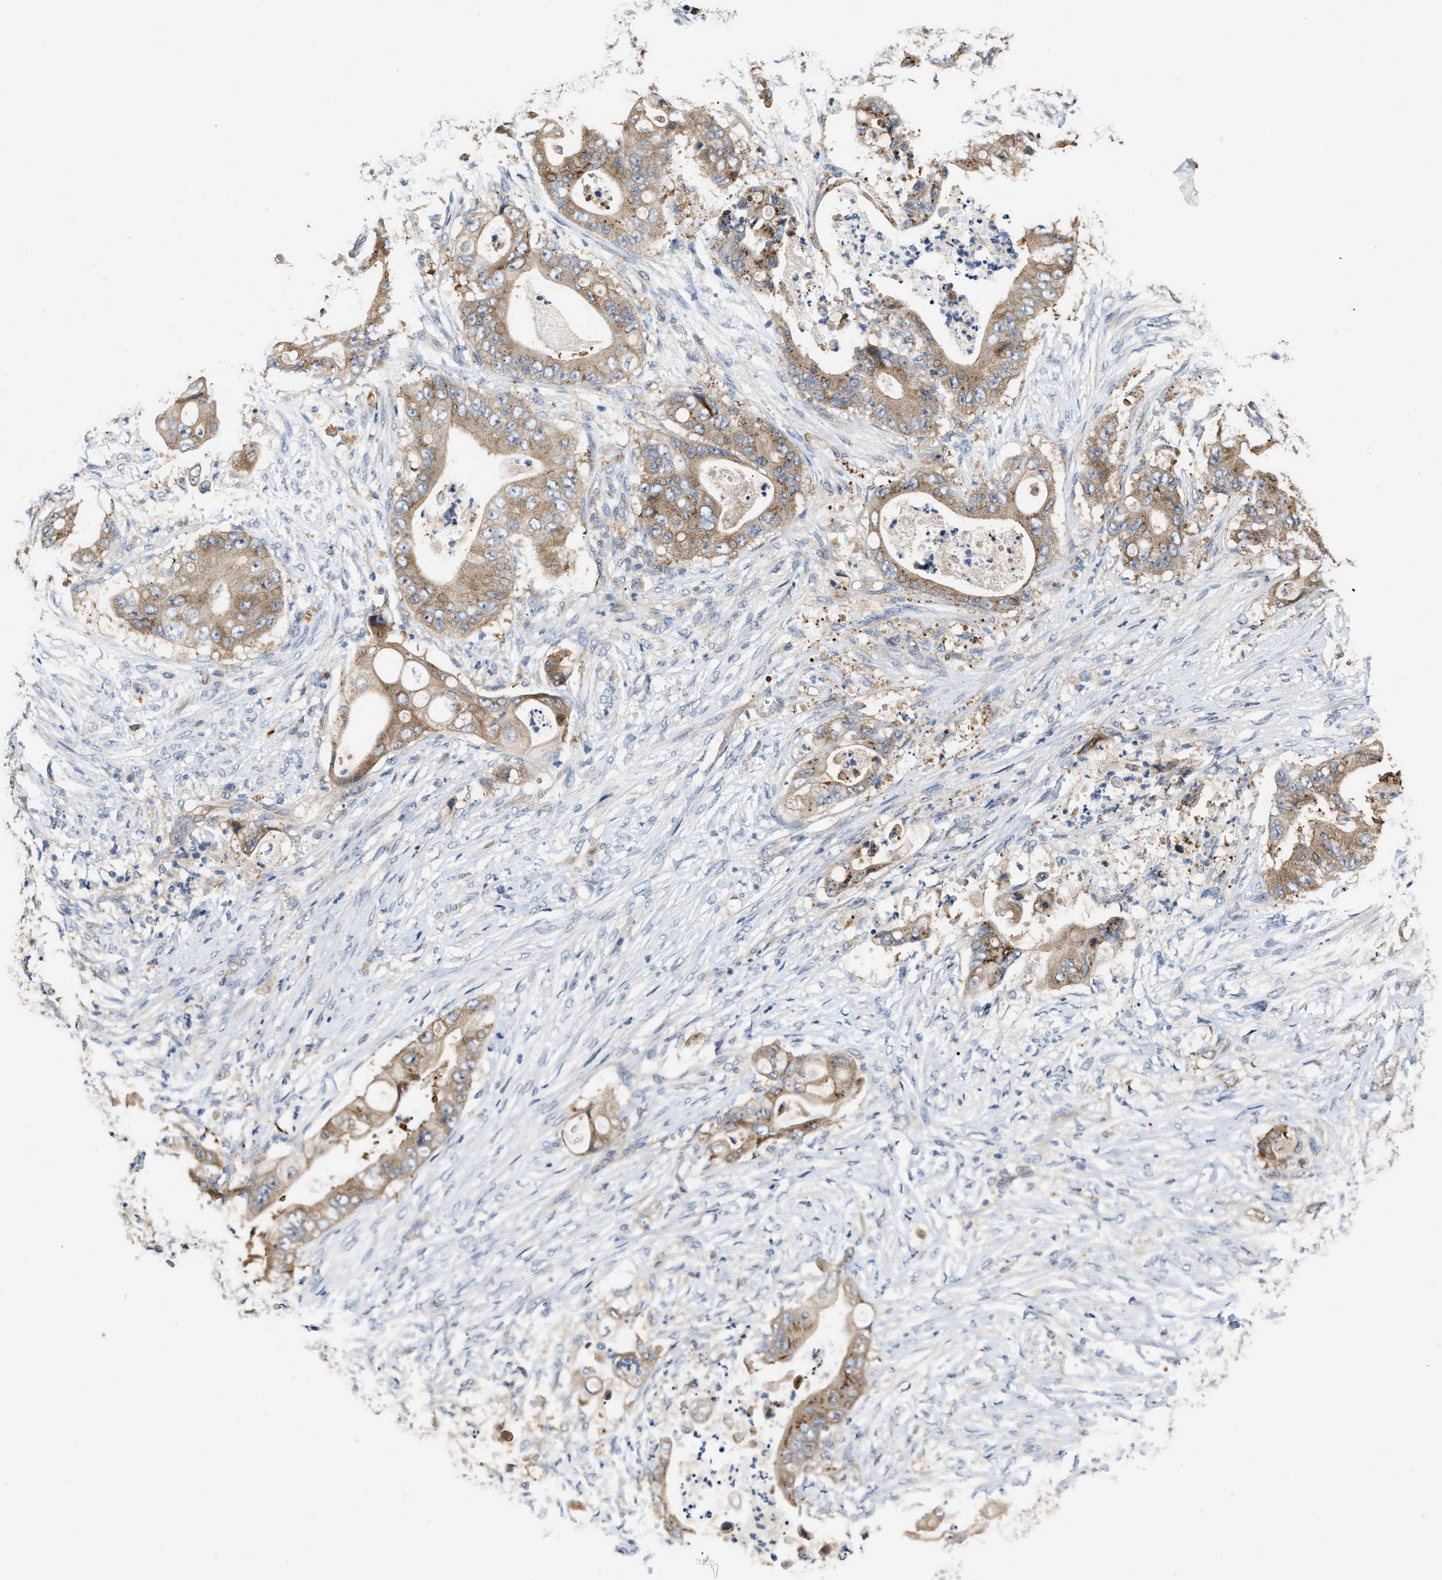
{"staining": {"intensity": "moderate", "quantity": ">75%", "location": "cytoplasmic/membranous"}, "tissue": "stomach cancer", "cell_type": "Tumor cells", "image_type": "cancer", "snomed": [{"axis": "morphology", "description": "Adenocarcinoma, NOS"}, {"axis": "topography", "description": "Stomach"}], "caption": "Stomach adenocarcinoma was stained to show a protein in brown. There is medium levels of moderate cytoplasmic/membranous expression in about >75% of tumor cells.", "gene": "CSNK1A1", "patient": {"sex": "female", "age": 73}}